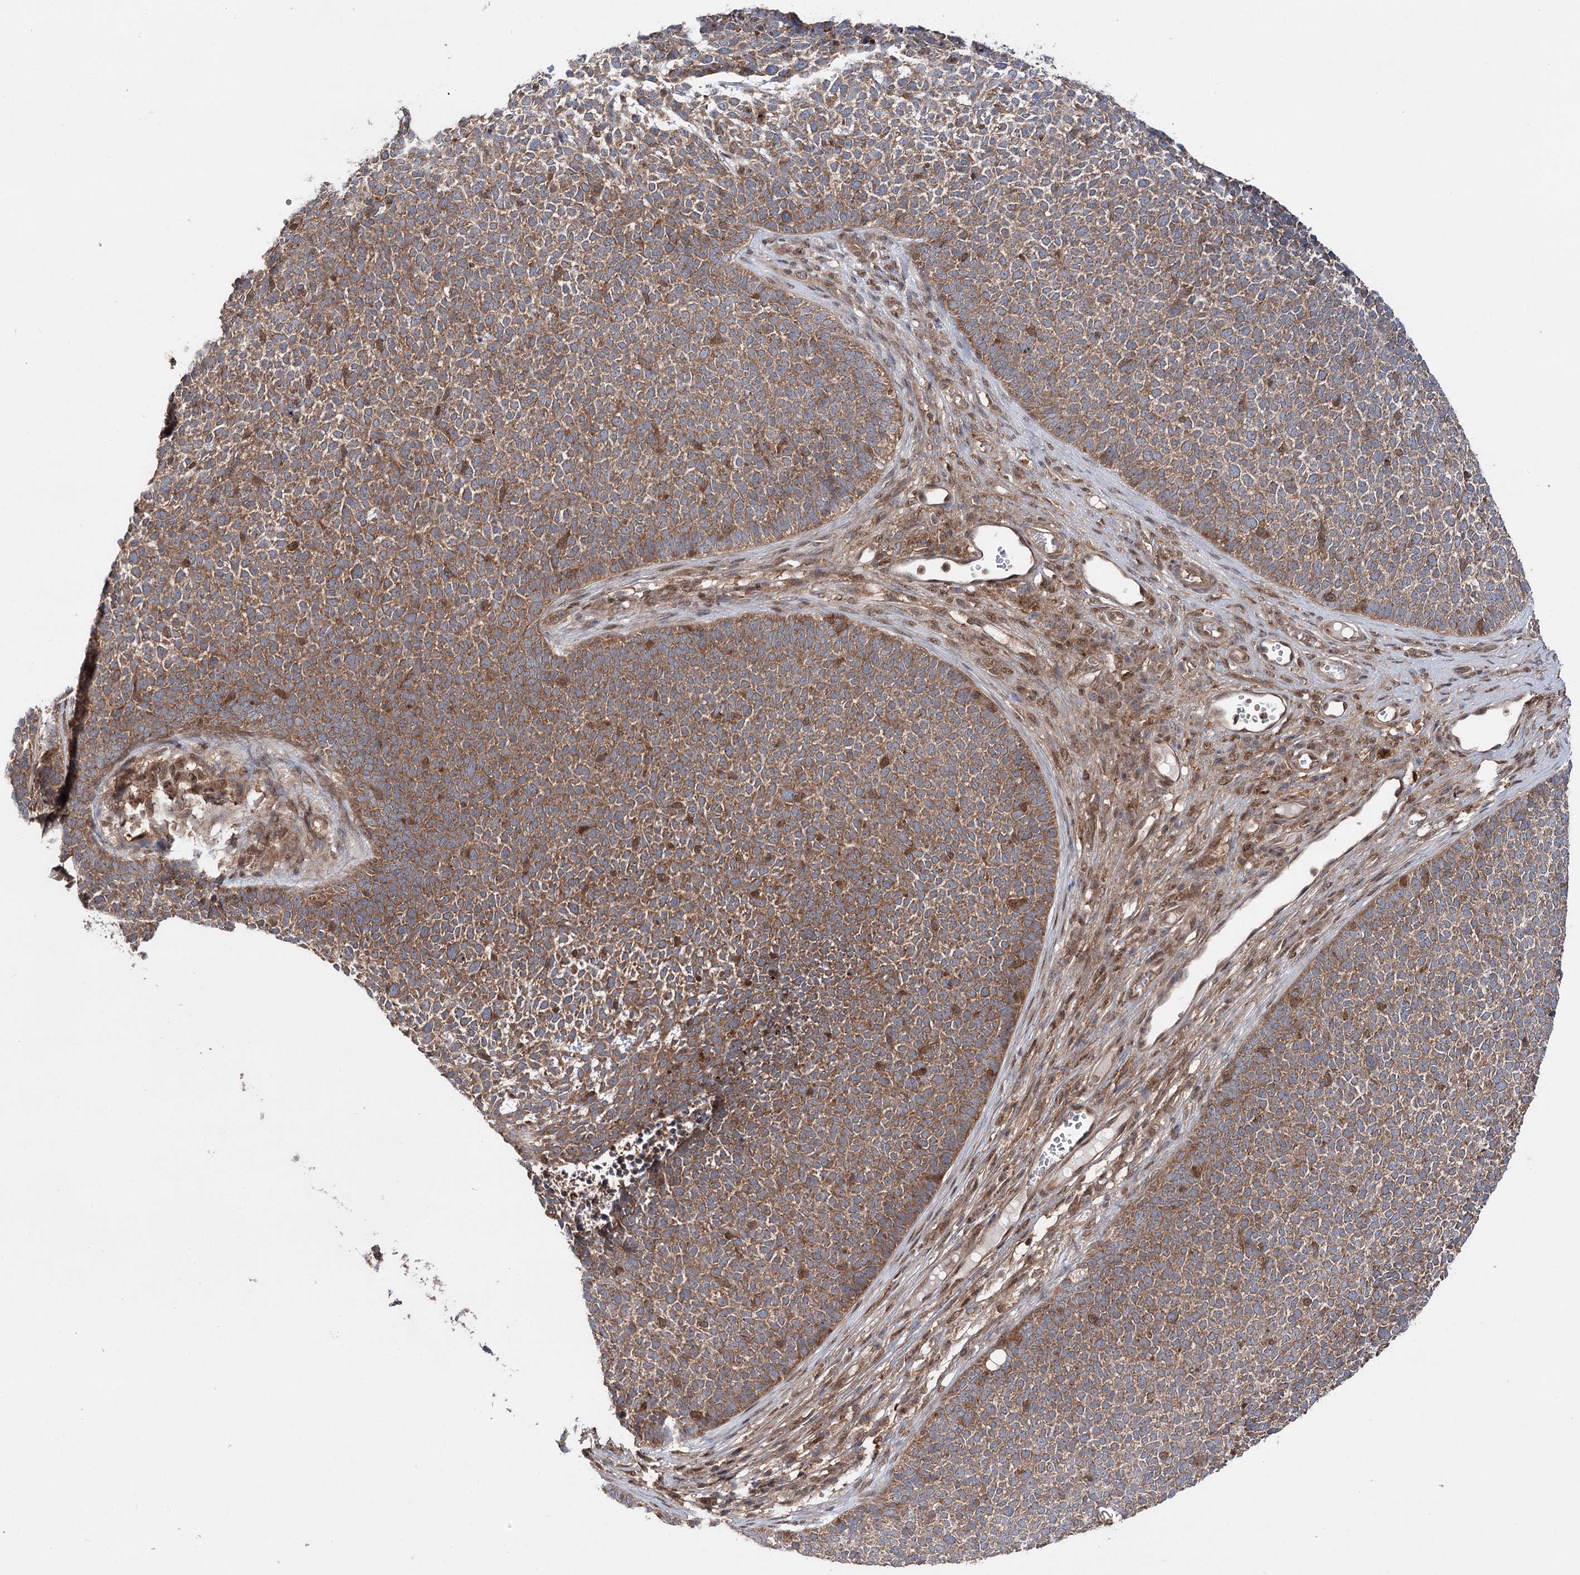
{"staining": {"intensity": "moderate", "quantity": ">75%", "location": "cytoplasmic/membranous"}, "tissue": "skin cancer", "cell_type": "Tumor cells", "image_type": "cancer", "snomed": [{"axis": "morphology", "description": "Basal cell carcinoma"}, {"axis": "topography", "description": "Skin"}], "caption": "Tumor cells show medium levels of moderate cytoplasmic/membranous expression in about >75% of cells in human skin basal cell carcinoma.", "gene": "C12orf4", "patient": {"sex": "female", "age": 84}}